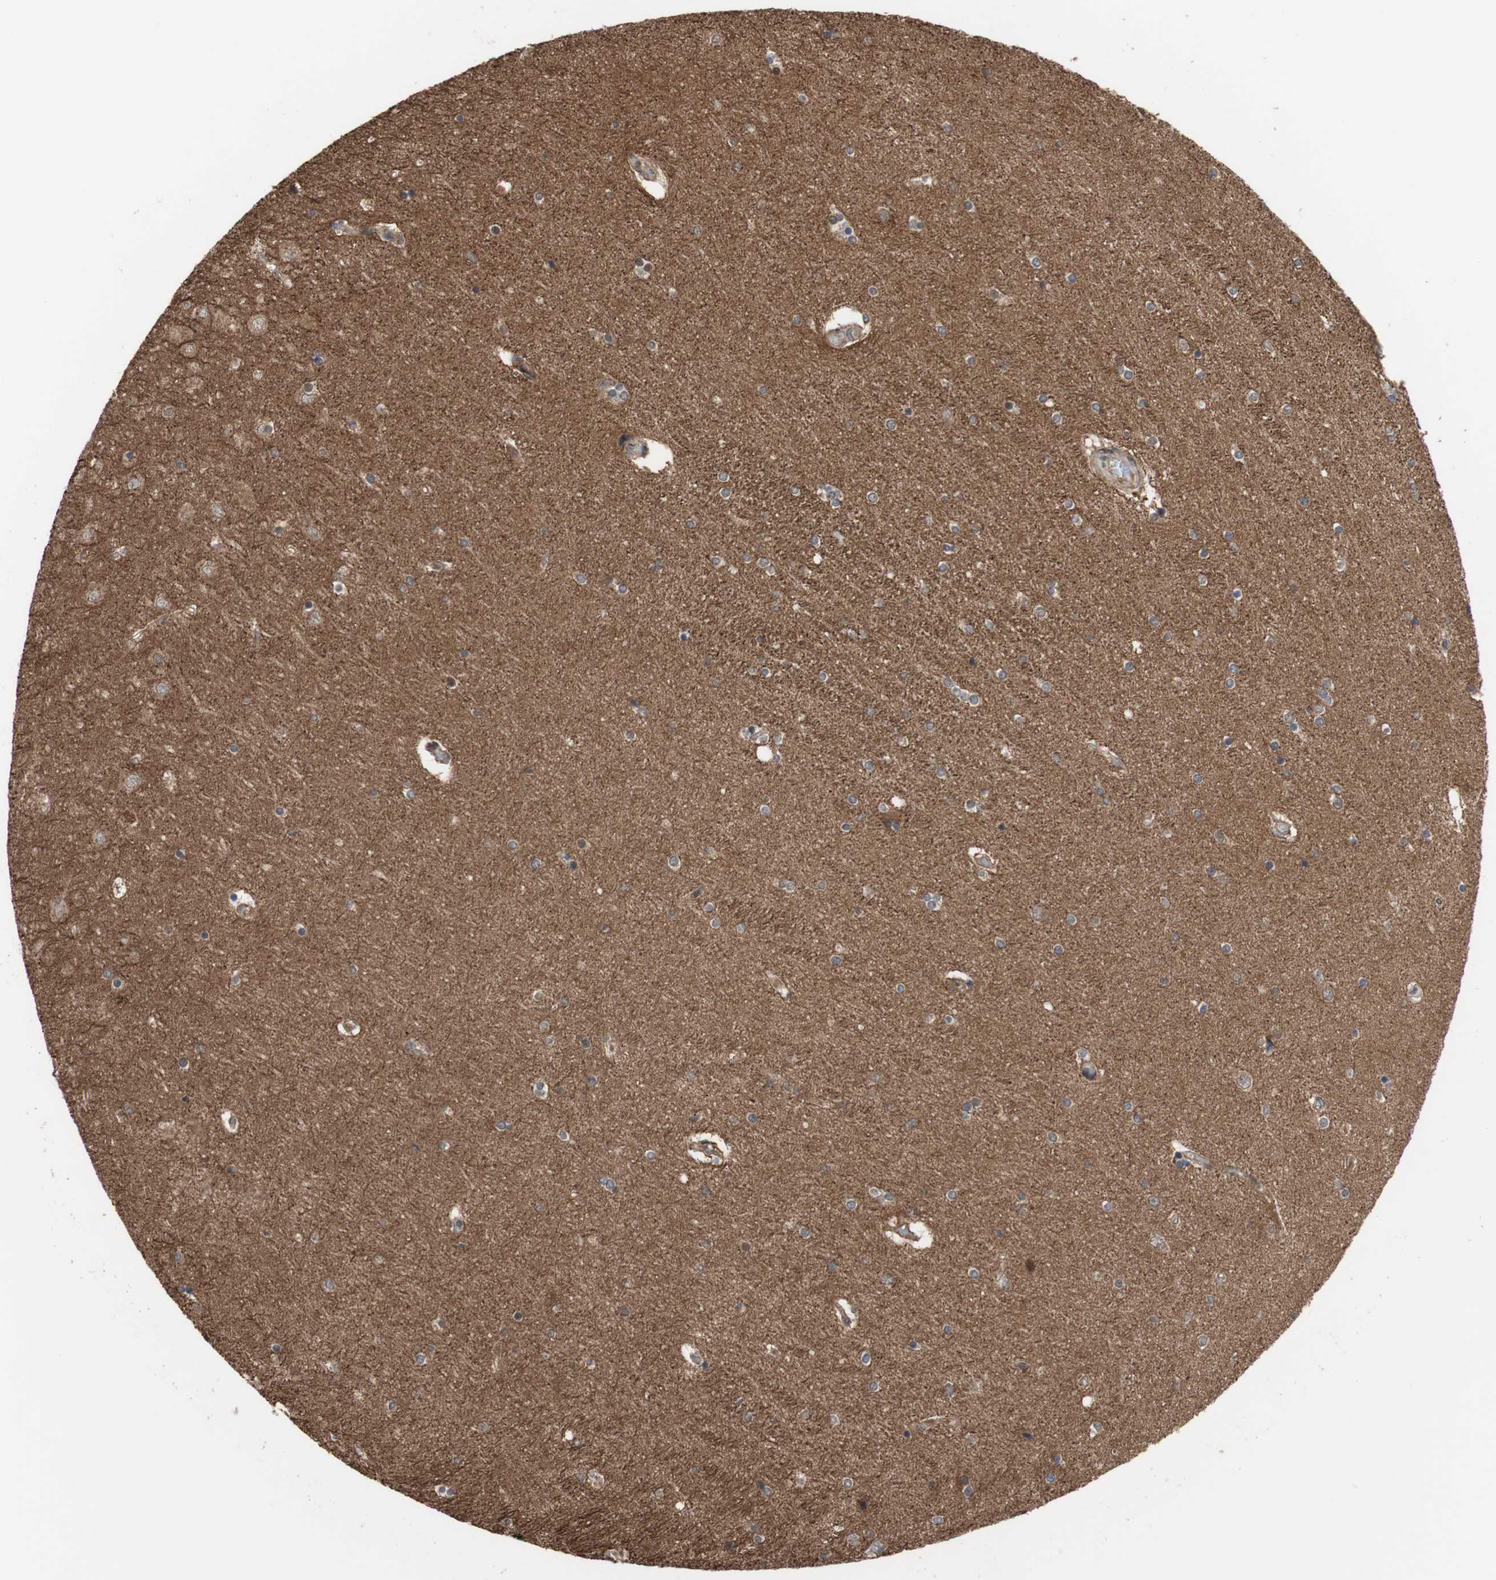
{"staining": {"intensity": "negative", "quantity": "none", "location": "none"}, "tissue": "hippocampus", "cell_type": "Glial cells", "image_type": "normal", "snomed": [{"axis": "morphology", "description": "Normal tissue, NOS"}, {"axis": "topography", "description": "Hippocampus"}], "caption": "Immunohistochemical staining of normal human hippocampus shows no significant staining in glial cells.", "gene": "OAZ1", "patient": {"sex": "female", "age": 54}}